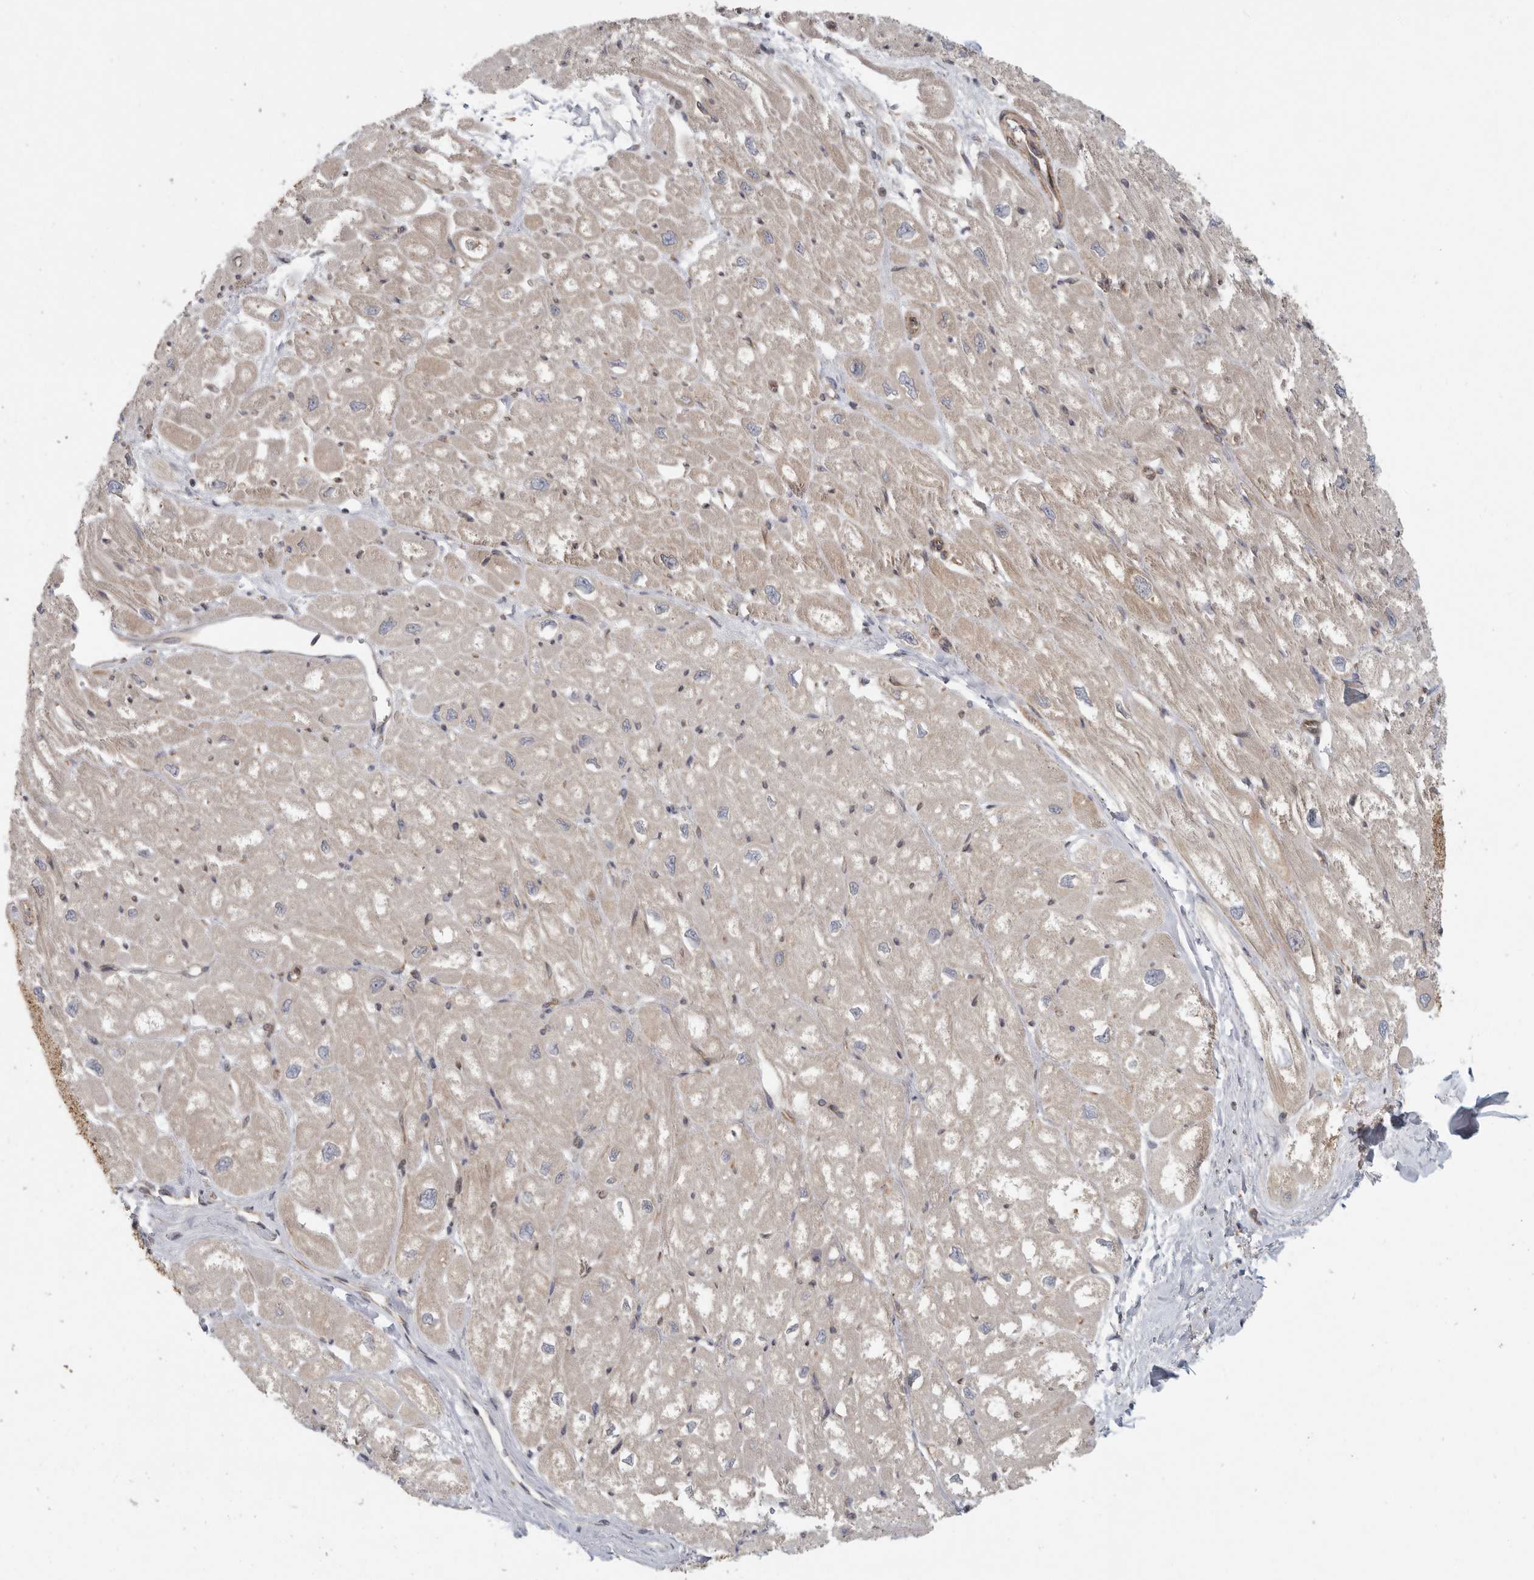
{"staining": {"intensity": "moderate", "quantity": "25%-75%", "location": "cytoplasmic/membranous"}, "tissue": "heart muscle", "cell_type": "Cardiomyocytes", "image_type": "normal", "snomed": [{"axis": "morphology", "description": "Normal tissue, NOS"}, {"axis": "topography", "description": "Heart"}], "caption": "A brown stain highlights moderate cytoplasmic/membranous positivity of a protein in cardiomyocytes of normal human heart muscle. (brown staining indicates protein expression, while blue staining denotes nuclei).", "gene": "BCAP29", "patient": {"sex": "male", "age": 50}}